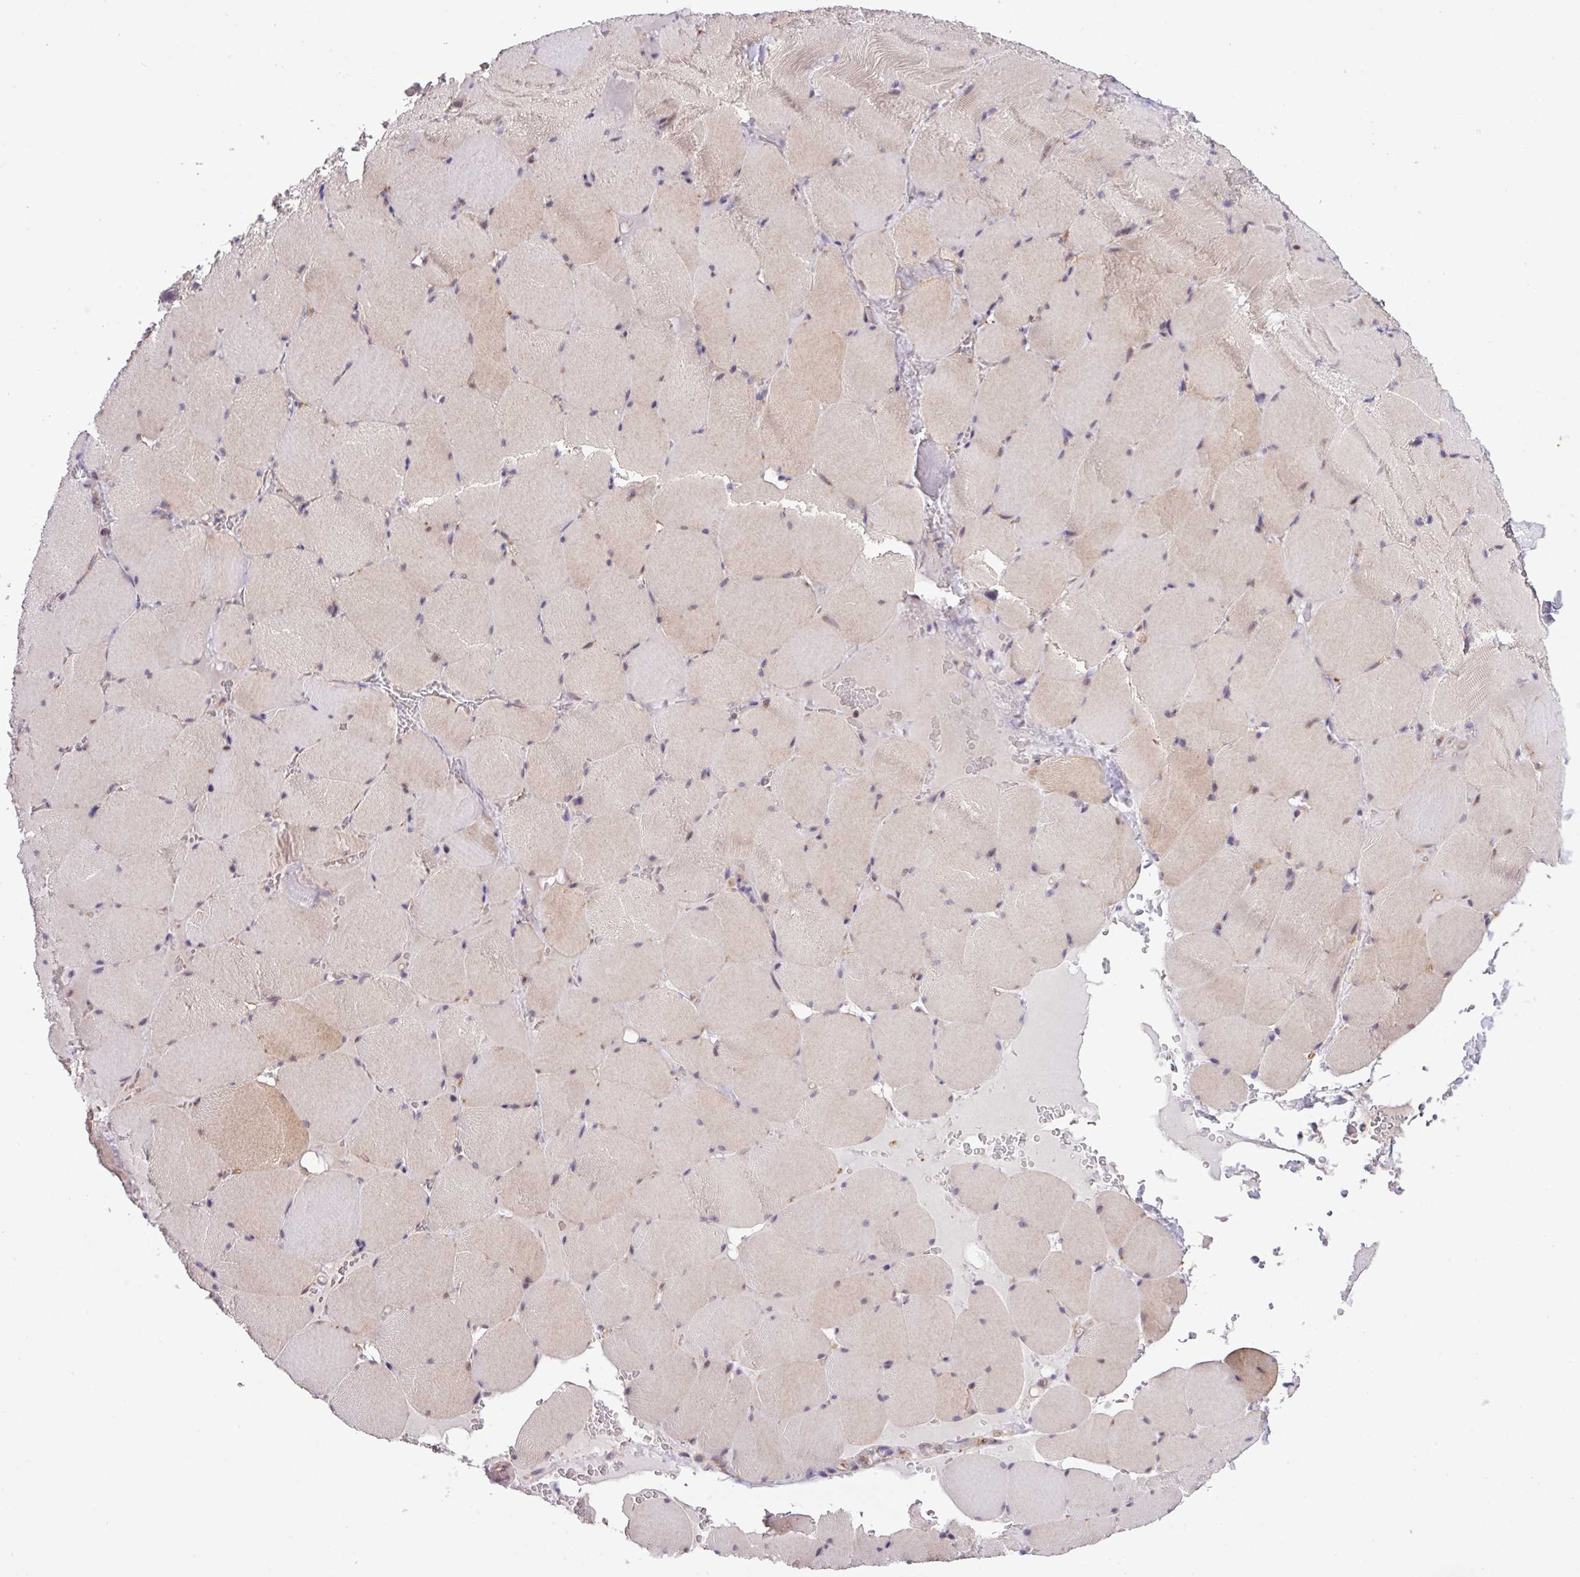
{"staining": {"intensity": "moderate", "quantity": "<25%", "location": "cytoplasmic/membranous"}, "tissue": "skeletal muscle", "cell_type": "Myocytes", "image_type": "normal", "snomed": [{"axis": "morphology", "description": "Normal tissue, NOS"}, {"axis": "topography", "description": "Skeletal muscle"}, {"axis": "topography", "description": "Head-Neck"}], "caption": "IHC staining of benign skeletal muscle, which reveals low levels of moderate cytoplasmic/membranous staining in about <25% of myocytes indicating moderate cytoplasmic/membranous protein staining. The staining was performed using DAB (brown) for protein detection and nuclei were counterstained in hematoxylin (blue).", "gene": "RPP25L", "patient": {"sex": "male", "age": 66}}